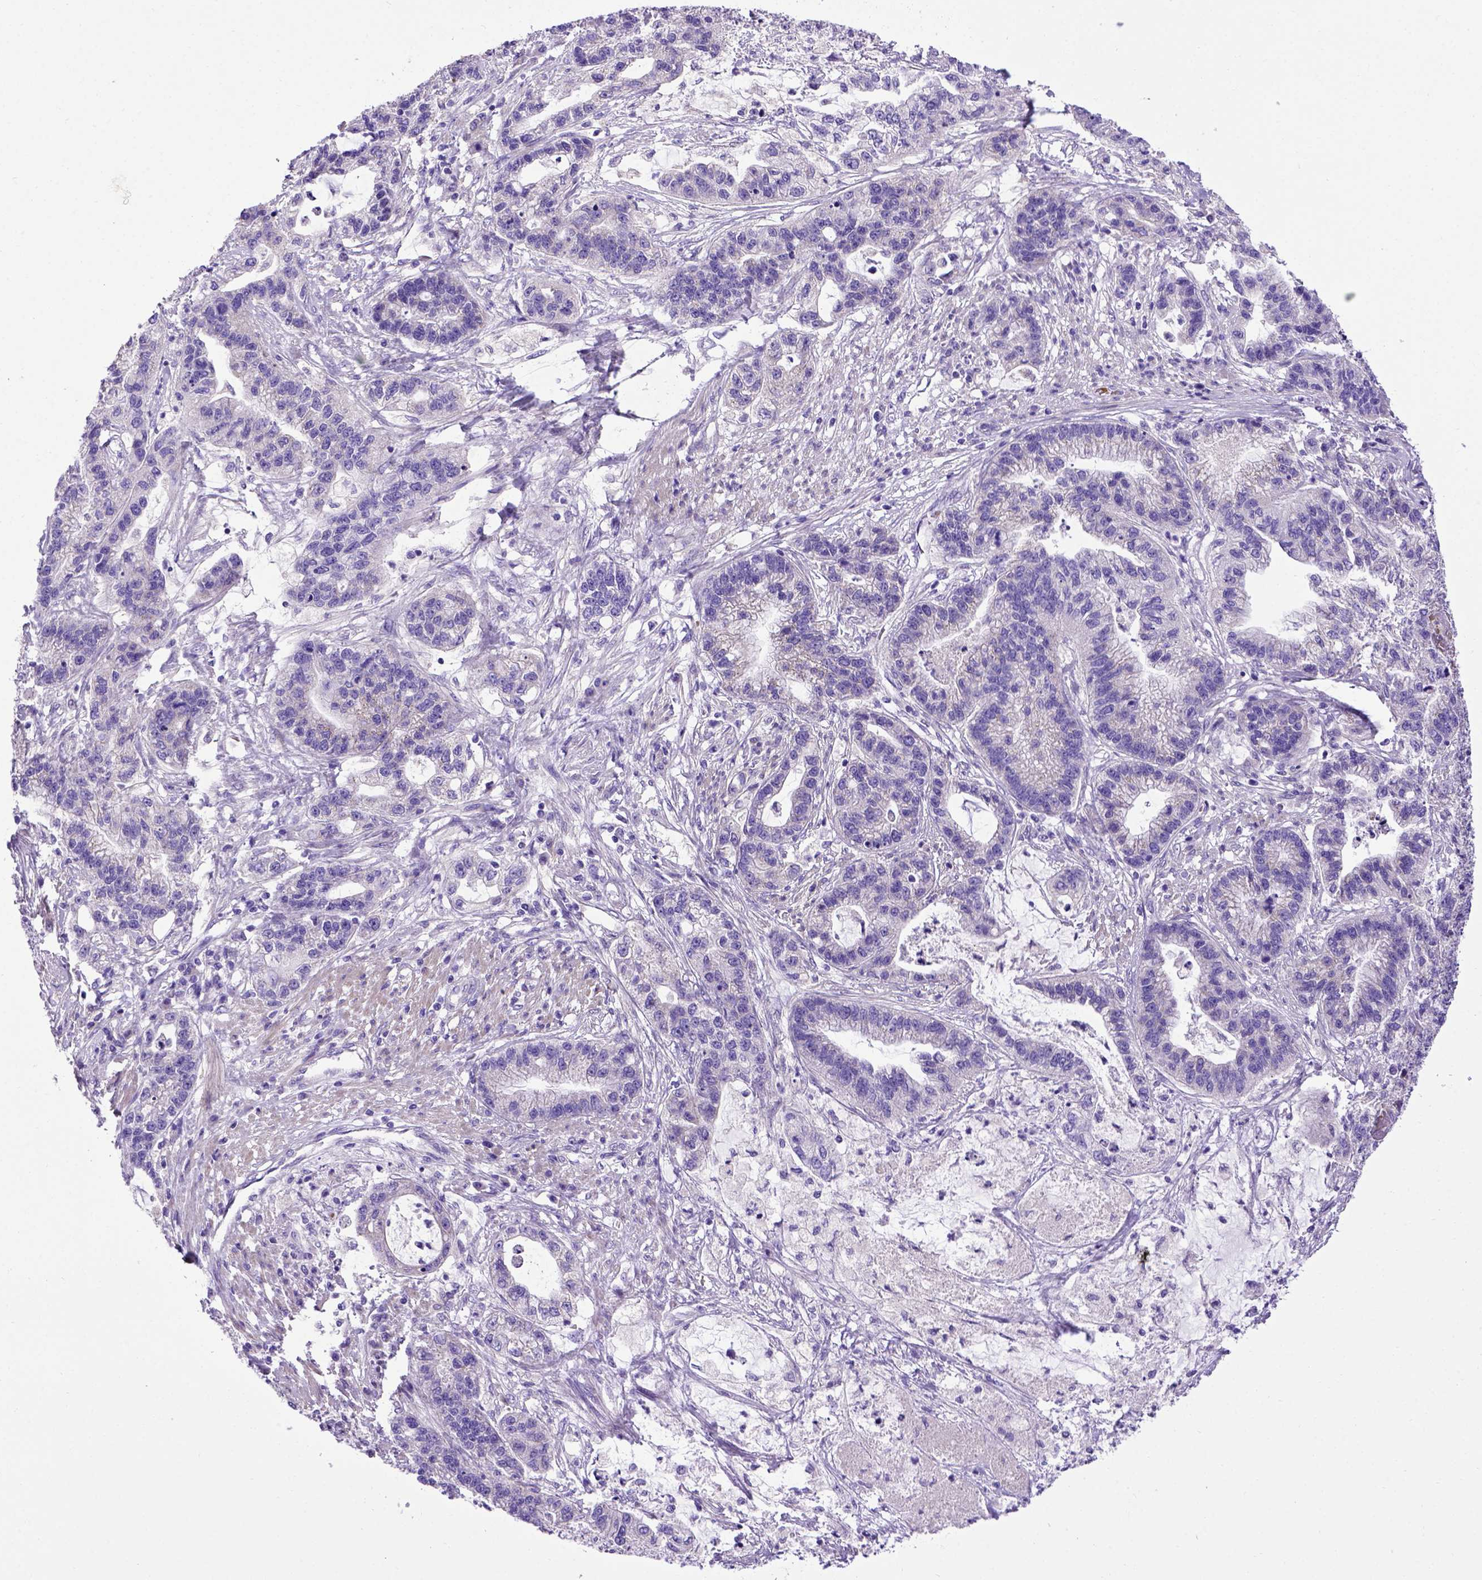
{"staining": {"intensity": "negative", "quantity": "none", "location": "none"}, "tissue": "stomach cancer", "cell_type": "Tumor cells", "image_type": "cancer", "snomed": [{"axis": "morphology", "description": "Adenocarcinoma, NOS"}, {"axis": "topography", "description": "Stomach"}], "caption": "A histopathology image of stomach cancer (adenocarcinoma) stained for a protein demonstrates no brown staining in tumor cells.", "gene": "ADAM12", "patient": {"sex": "male", "age": 83}}